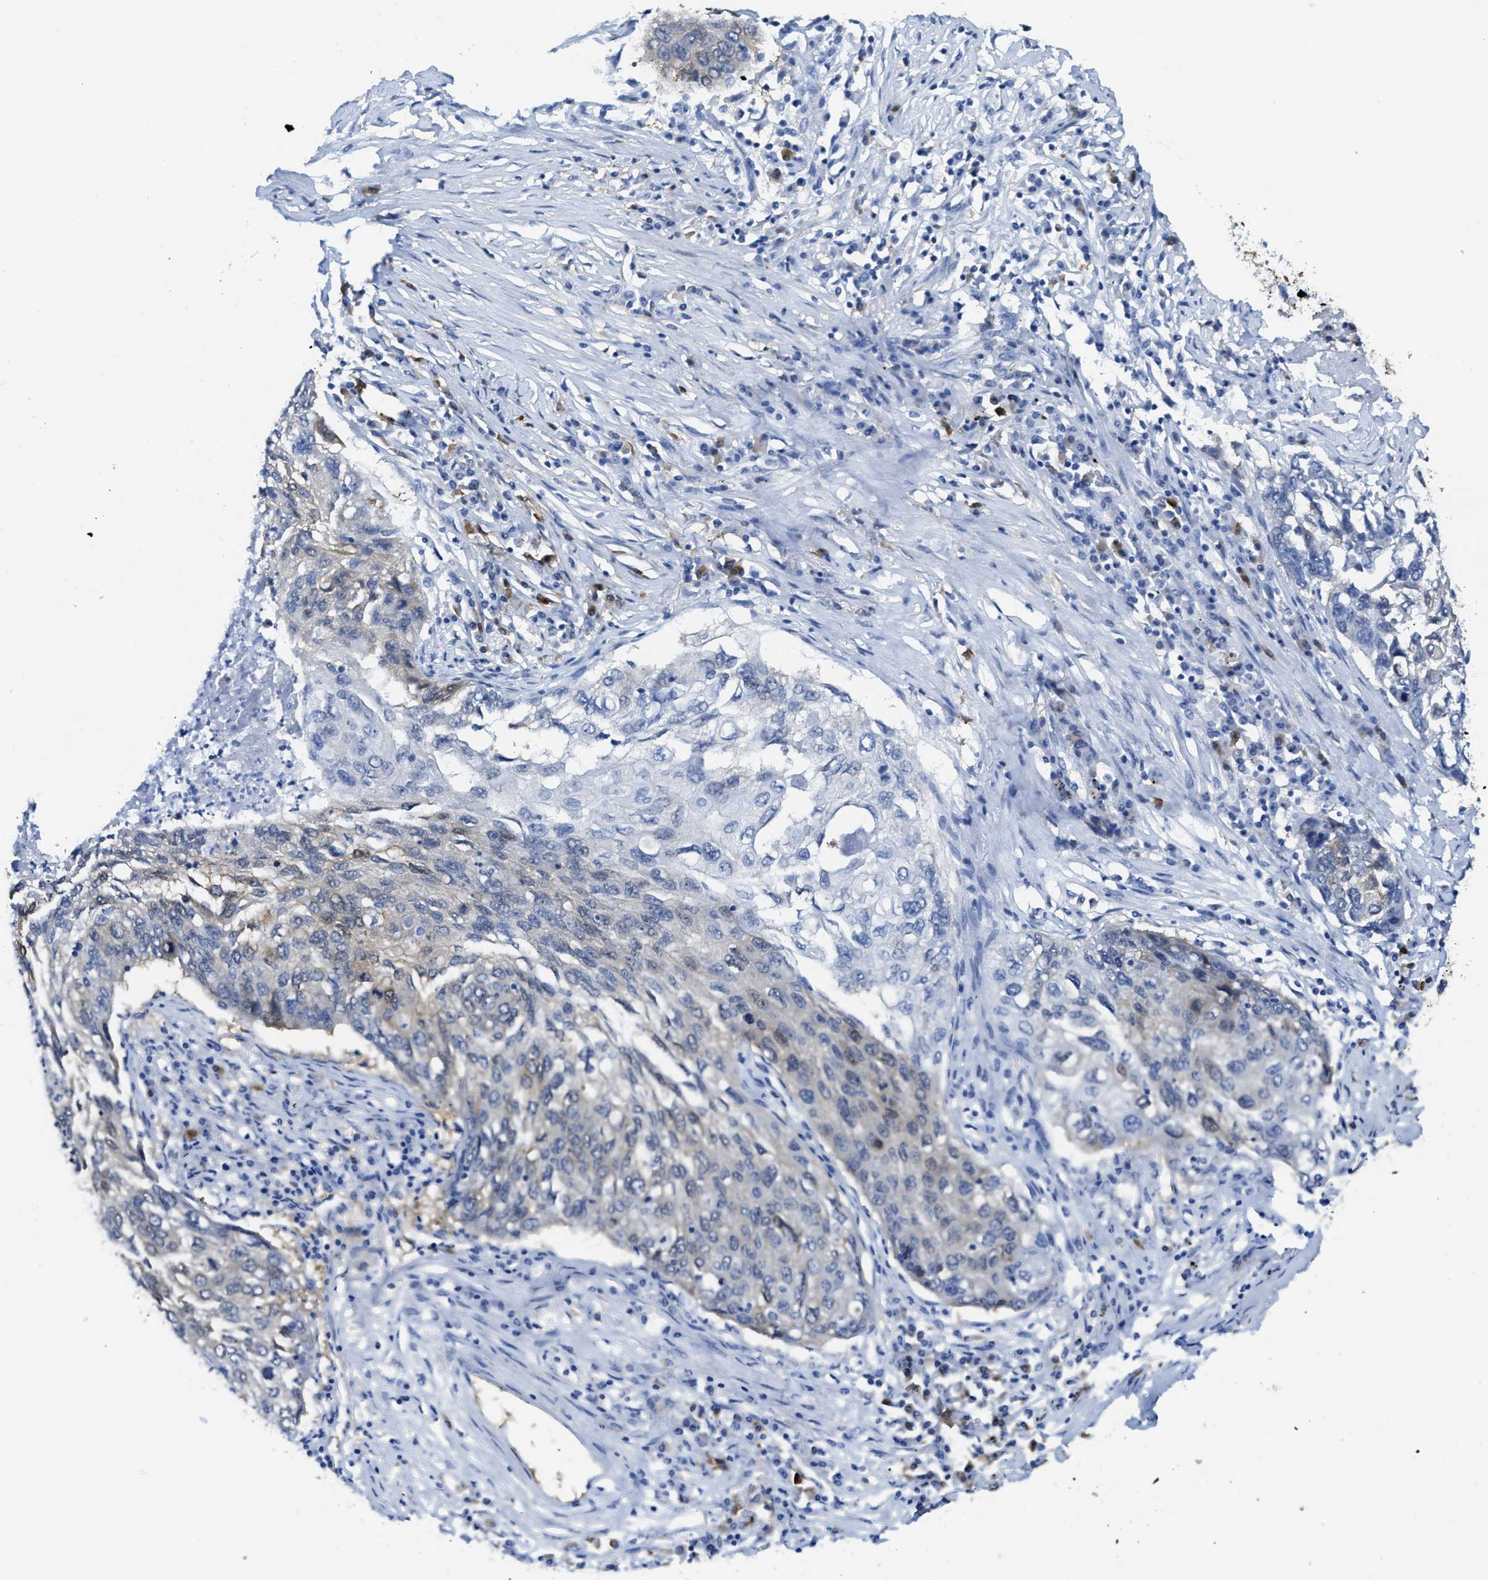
{"staining": {"intensity": "weak", "quantity": "<25%", "location": "cytoplasmic/membranous"}, "tissue": "lung cancer", "cell_type": "Tumor cells", "image_type": "cancer", "snomed": [{"axis": "morphology", "description": "Squamous cell carcinoma, NOS"}, {"axis": "topography", "description": "Lung"}], "caption": "High magnification brightfield microscopy of lung cancer (squamous cell carcinoma) stained with DAB (3,3'-diaminobenzidine) (brown) and counterstained with hematoxylin (blue): tumor cells show no significant positivity.", "gene": "ASS1", "patient": {"sex": "female", "age": 63}}